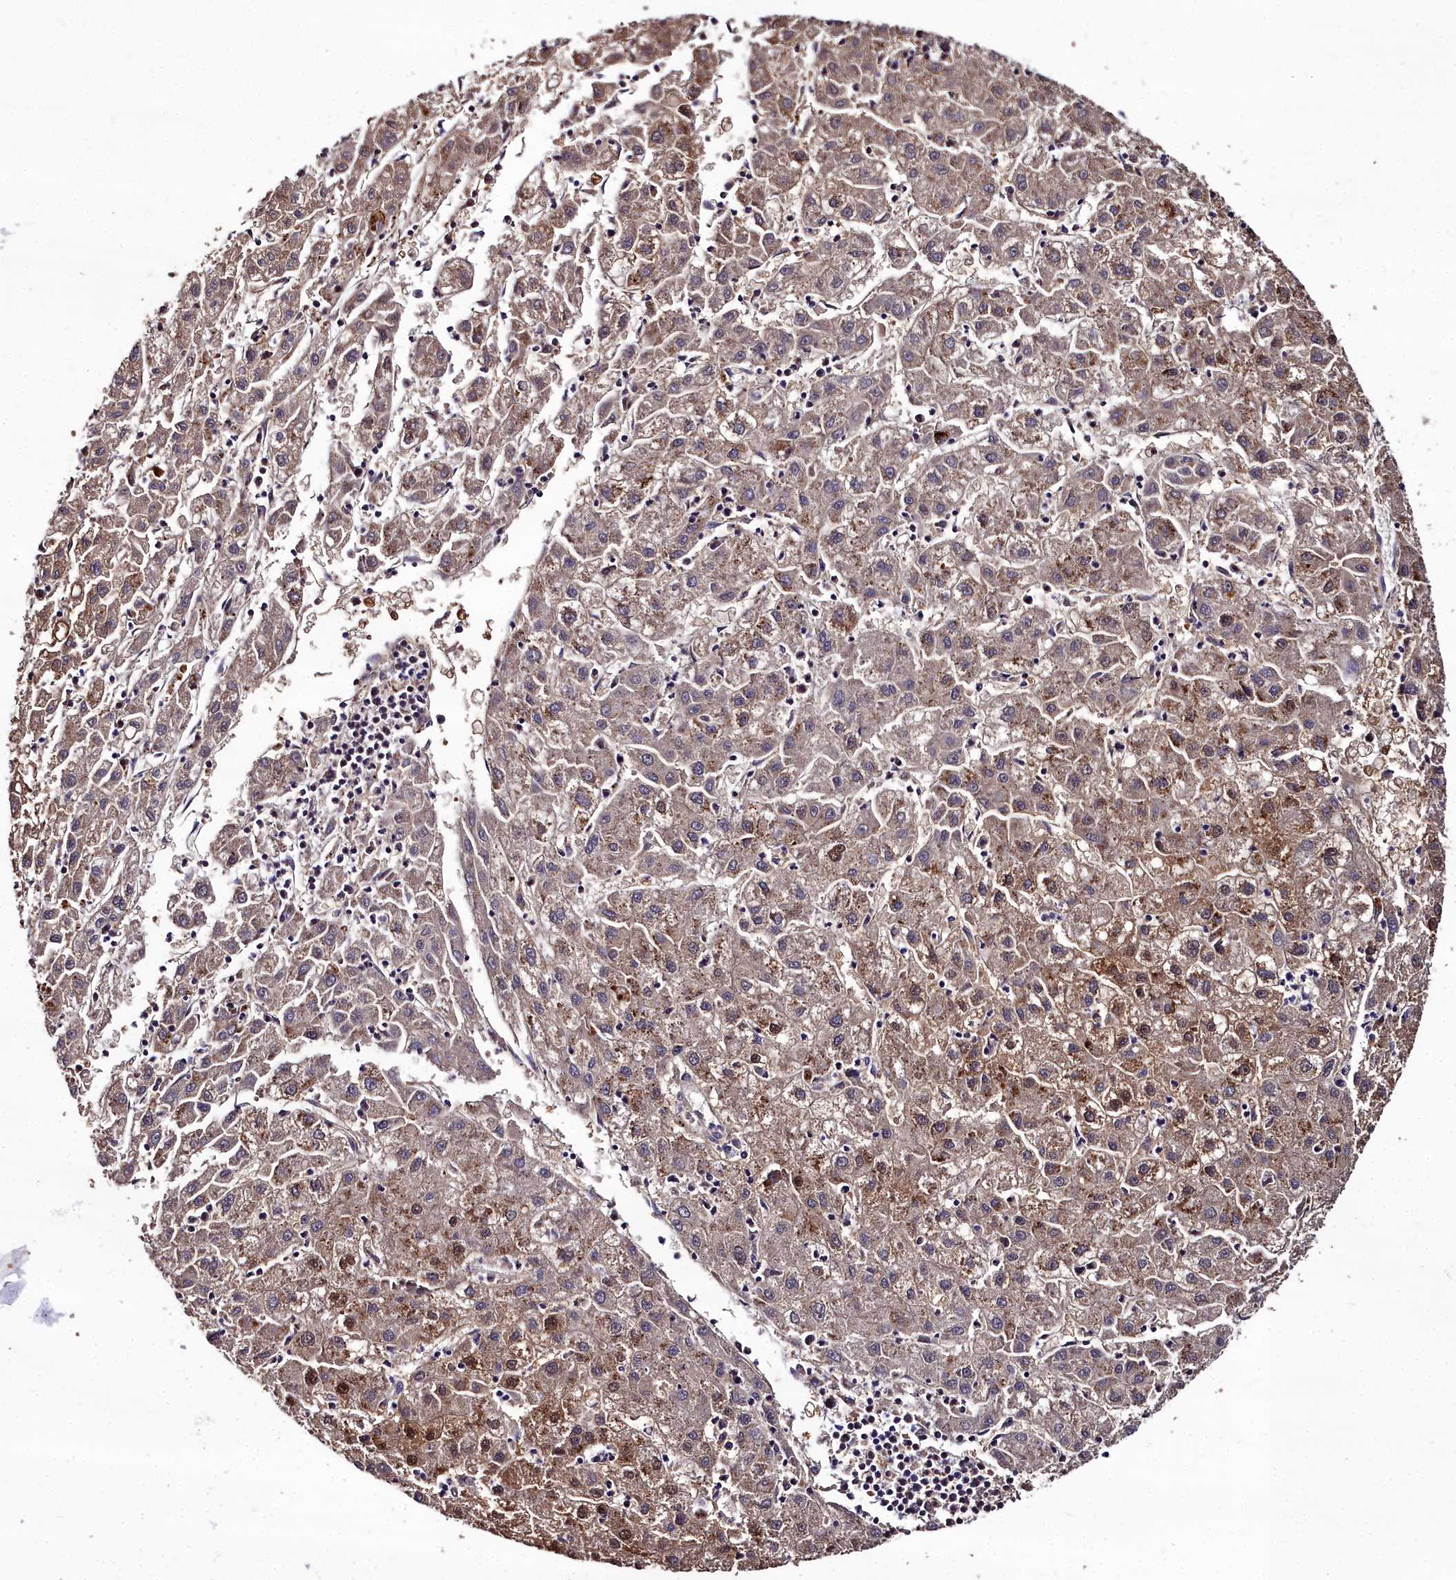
{"staining": {"intensity": "moderate", "quantity": "25%-75%", "location": "cytoplasmic/membranous"}, "tissue": "liver cancer", "cell_type": "Tumor cells", "image_type": "cancer", "snomed": [{"axis": "morphology", "description": "Carcinoma, Hepatocellular, NOS"}, {"axis": "topography", "description": "Liver"}], "caption": "Immunohistochemical staining of human liver cancer (hepatocellular carcinoma) shows medium levels of moderate cytoplasmic/membranous staining in approximately 25%-75% of tumor cells.", "gene": "NT5M", "patient": {"sex": "male", "age": 72}}